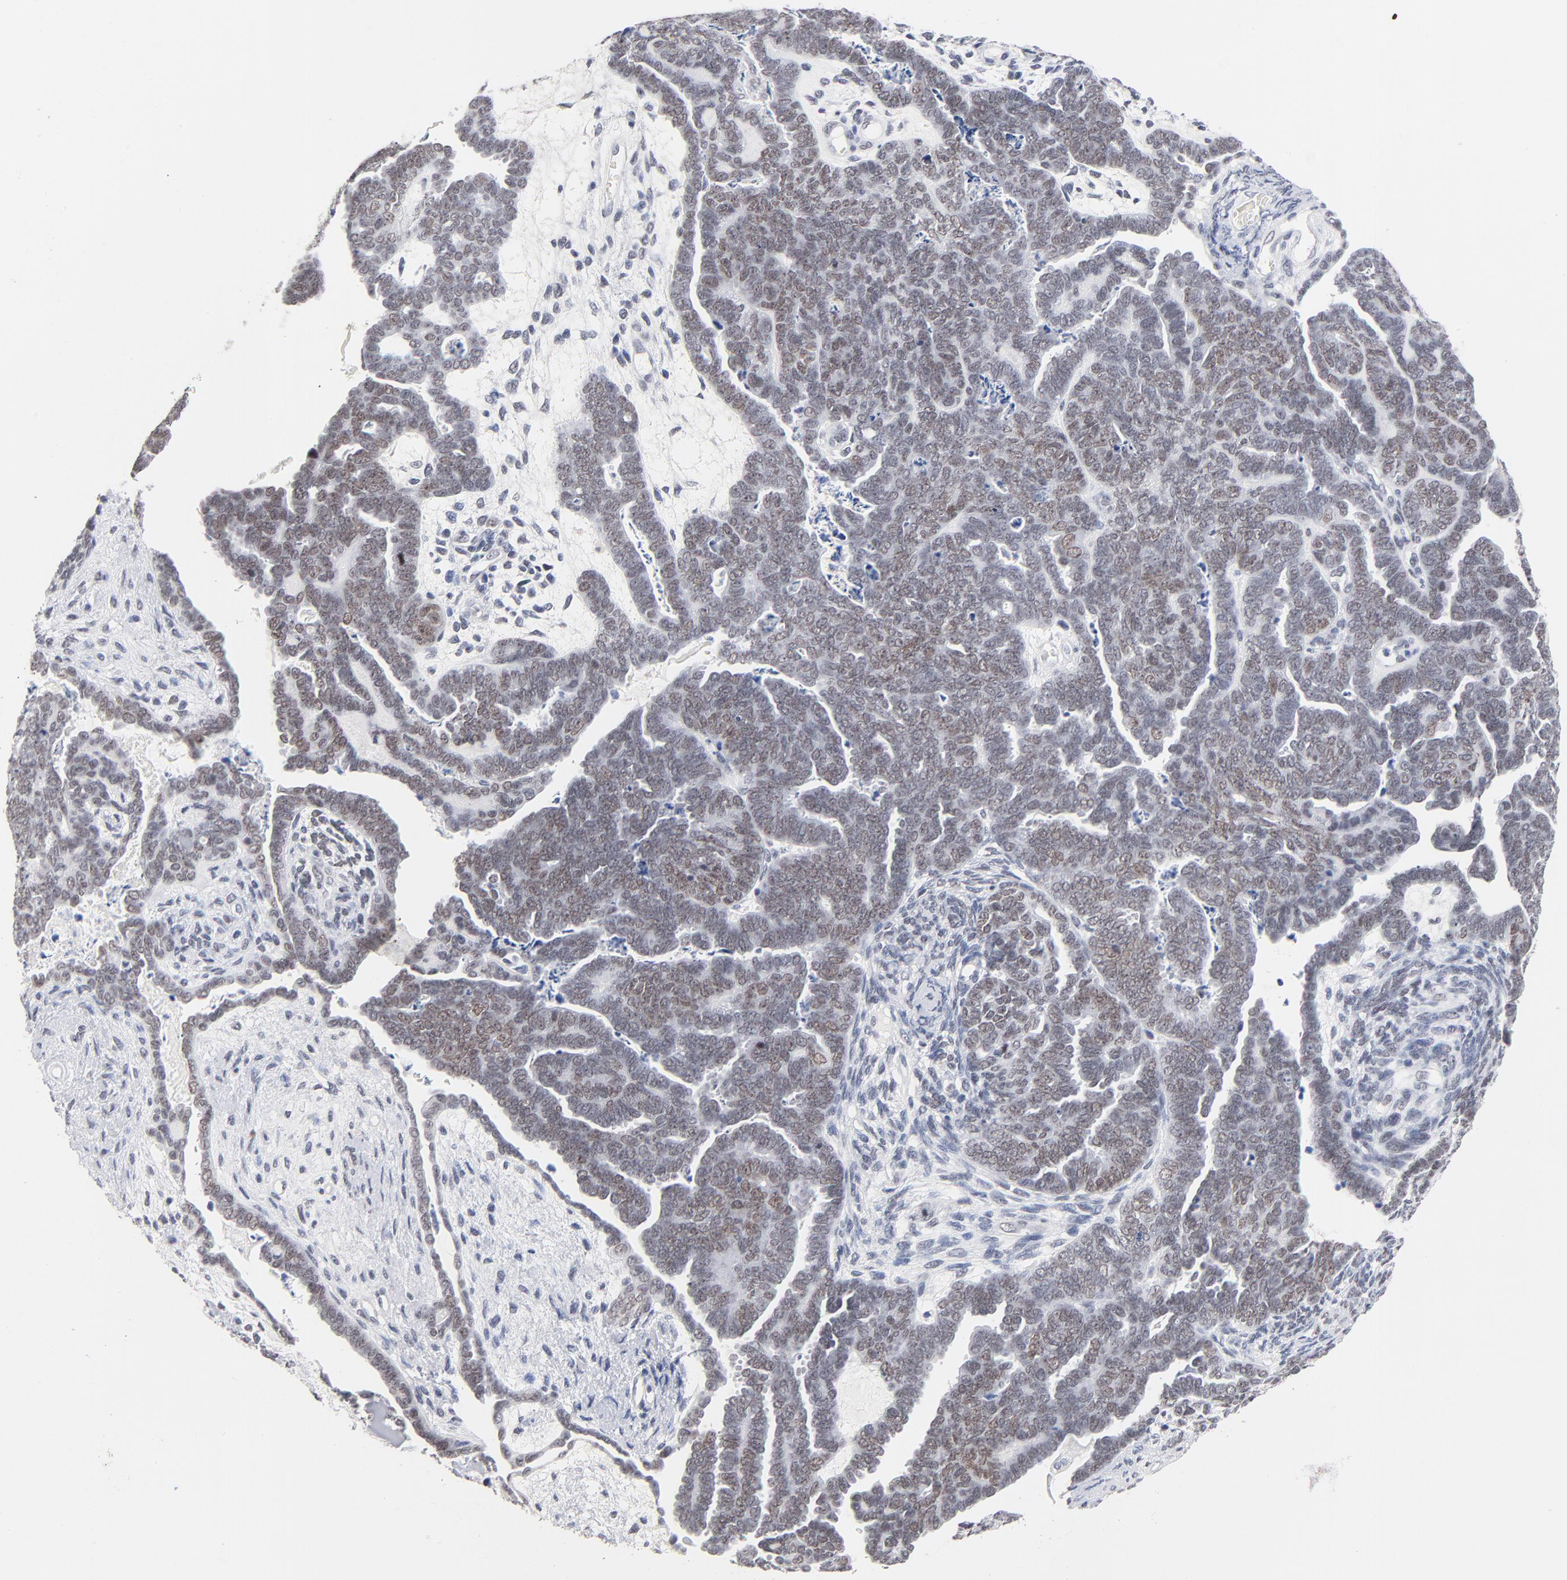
{"staining": {"intensity": "weak", "quantity": "25%-75%", "location": "nuclear"}, "tissue": "endometrial cancer", "cell_type": "Tumor cells", "image_type": "cancer", "snomed": [{"axis": "morphology", "description": "Neoplasm, malignant, NOS"}, {"axis": "topography", "description": "Endometrium"}], "caption": "IHC (DAB) staining of human endometrial cancer (malignant neoplasm) displays weak nuclear protein staining in approximately 25%-75% of tumor cells. The protein of interest is shown in brown color, while the nuclei are stained blue.", "gene": "ORC2", "patient": {"sex": "female", "age": 74}}